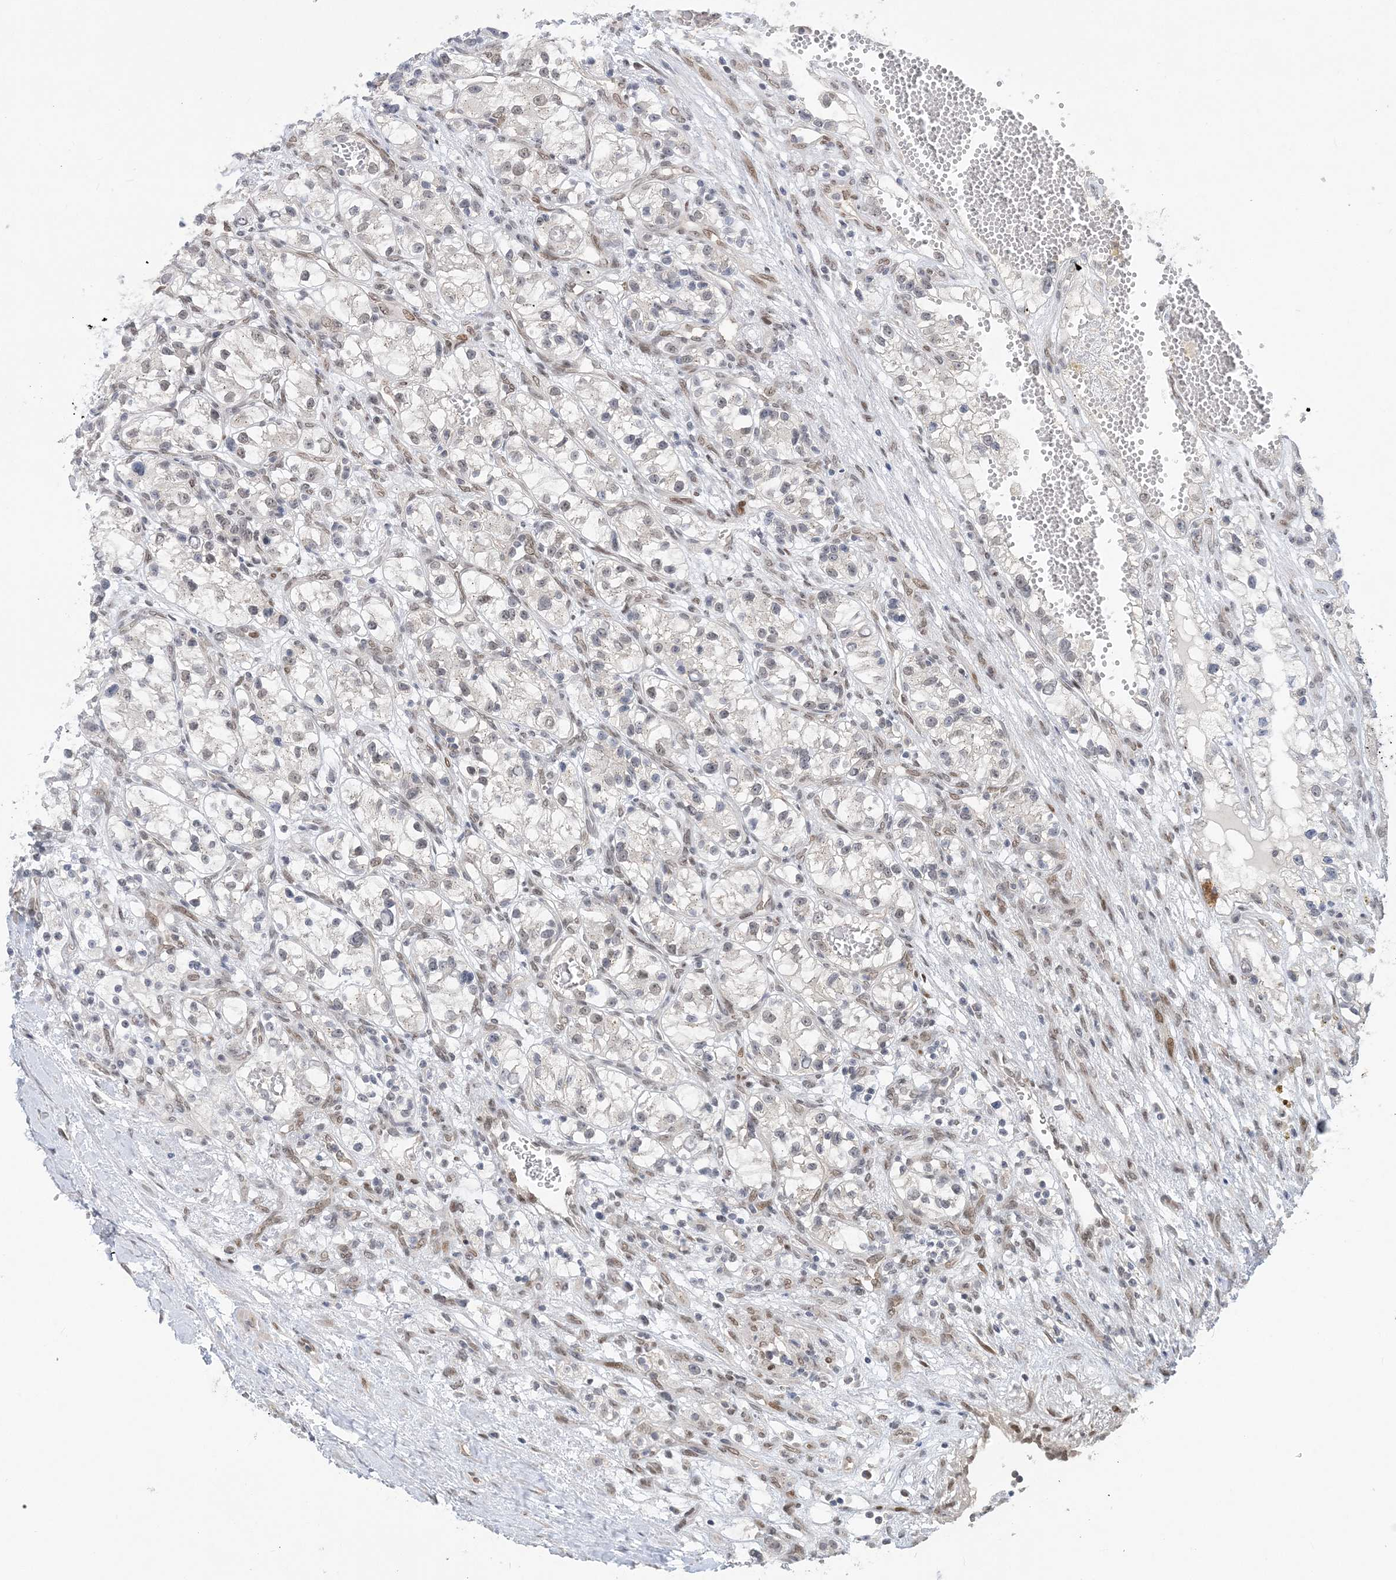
{"staining": {"intensity": "negative", "quantity": "none", "location": "none"}, "tissue": "renal cancer", "cell_type": "Tumor cells", "image_type": "cancer", "snomed": [{"axis": "morphology", "description": "Adenocarcinoma, NOS"}, {"axis": "topography", "description": "Kidney"}], "caption": "Tumor cells show no significant expression in renal cancer.", "gene": "WAC", "patient": {"sex": "female", "age": 57}}